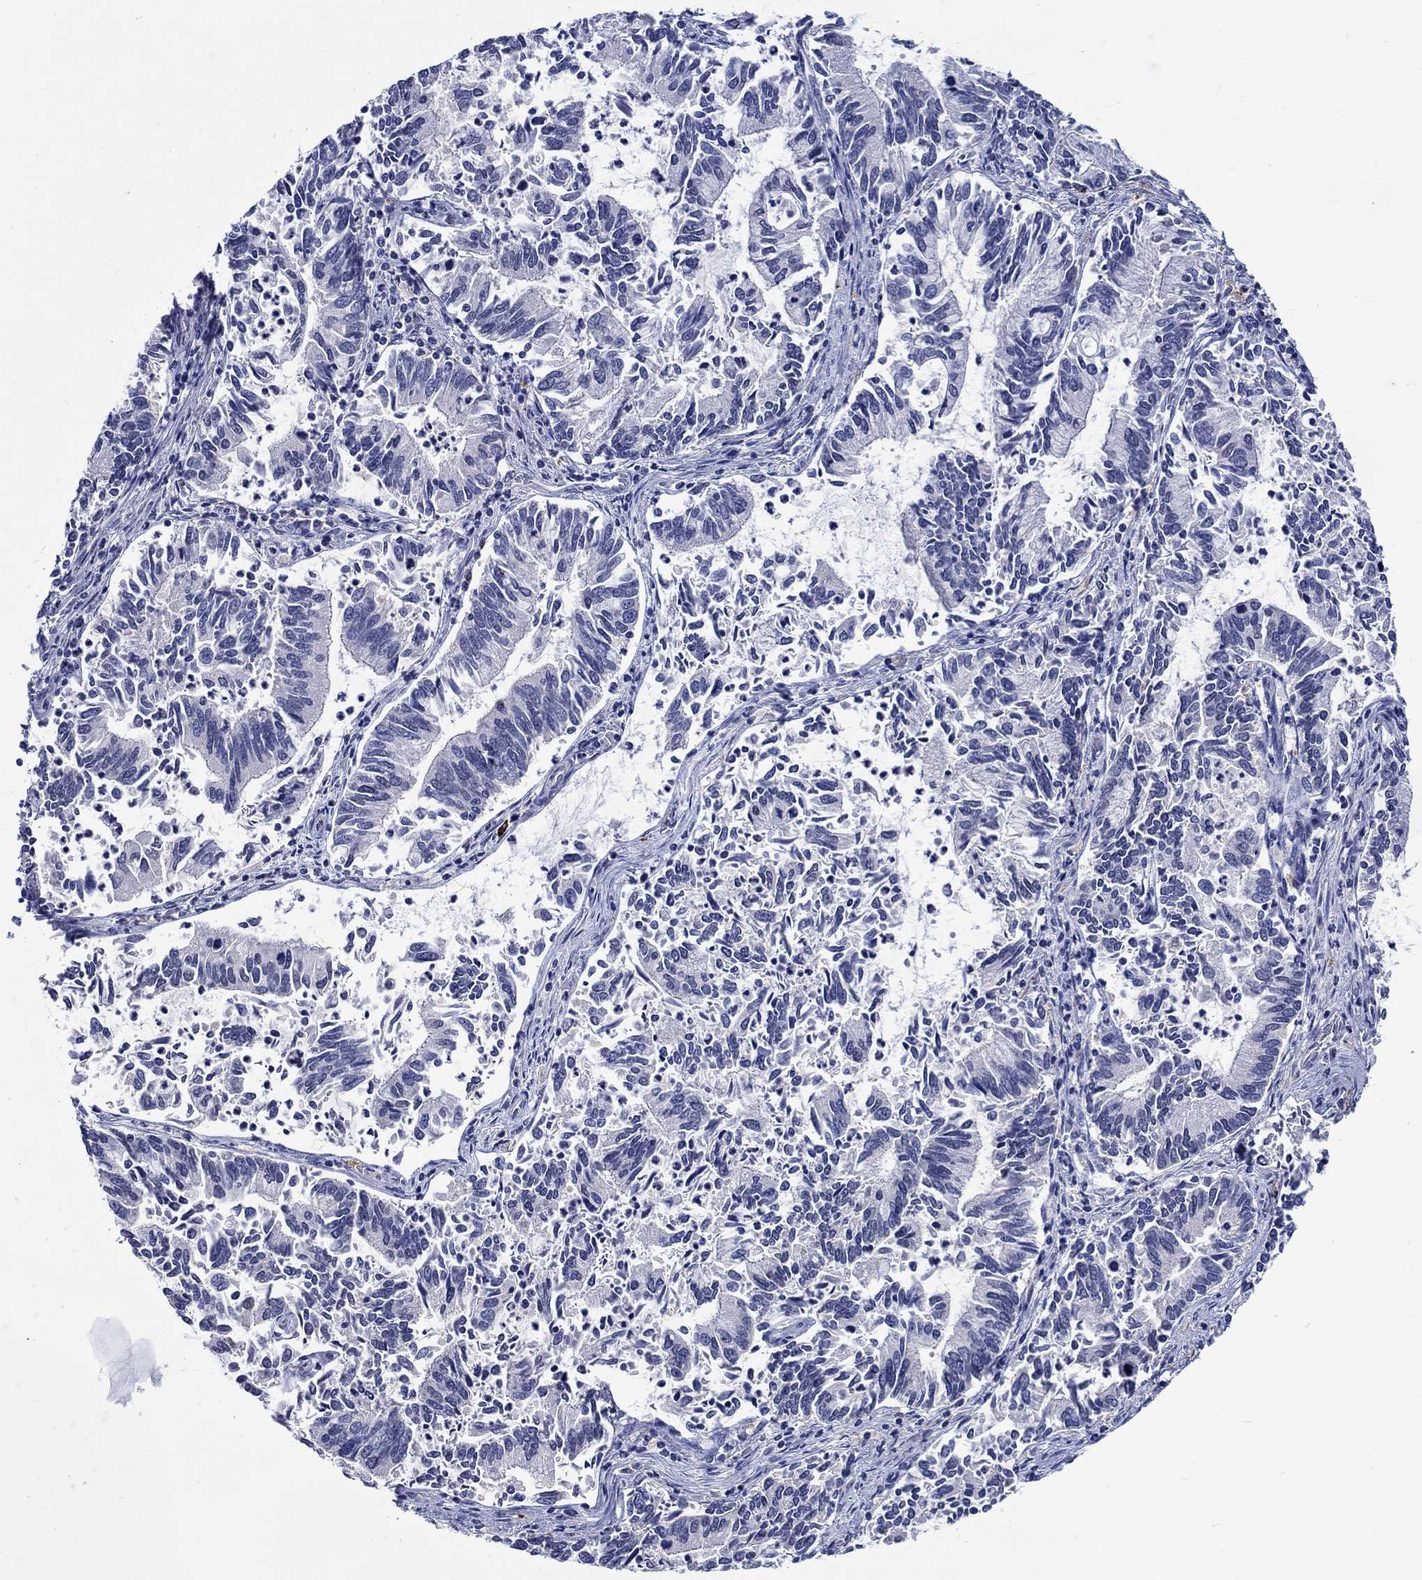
{"staining": {"intensity": "negative", "quantity": "none", "location": "none"}, "tissue": "cervical cancer", "cell_type": "Tumor cells", "image_type": "cancer", "snomed": [{"axis": "morphology", "description": "Adenocarcinoma, NOS"}, {"axis": "topography", "description": "Cervix"}], "caption": "Immunohistochemistry micrograph of neoplastic tissue: human adenocarcinoma (cervical) stained with DAB (3,3'-diaminobenzidine) exhibits no significant protein staining in tumor cells.", "gene": "GATA2", "patient": {"sex": "female", "age": 42}}